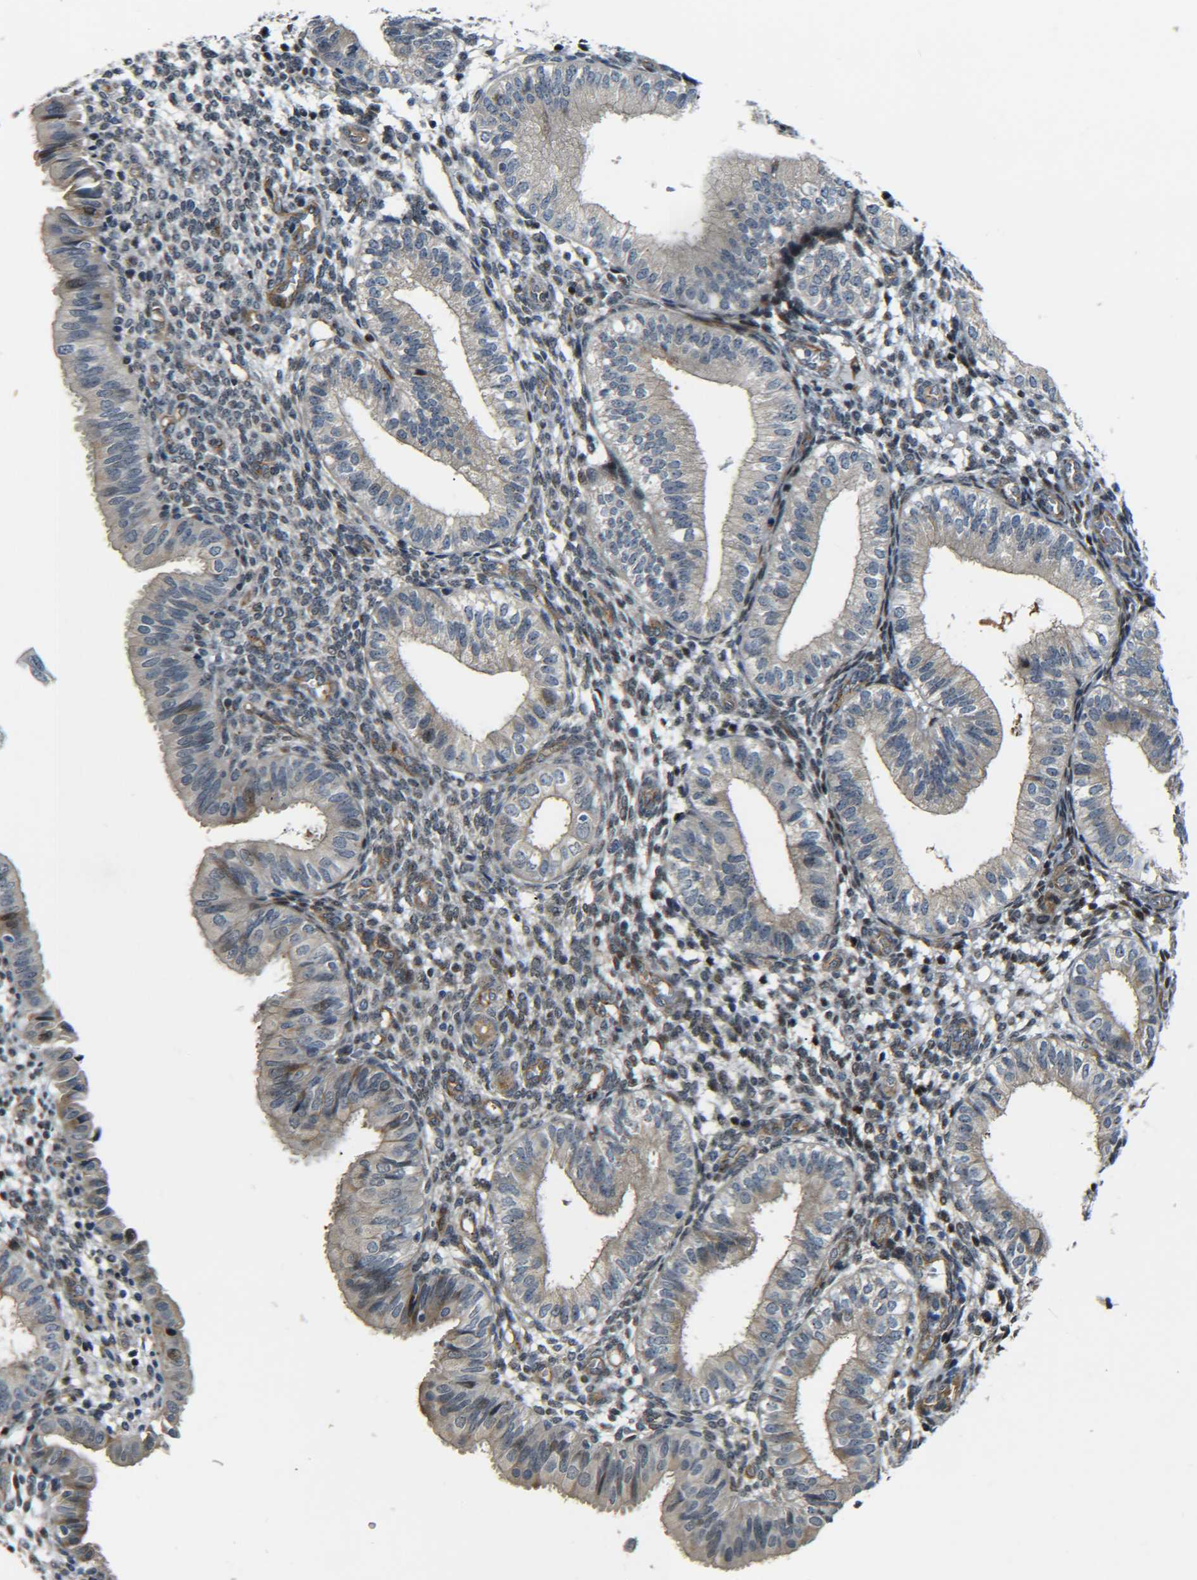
{"staining": {"intensity": "weak", "quantity": "<25%", "location": "cytoplasmic/membranous"}, "tissue": "endometrium", "cell_type": "Cells in endometrial stroma", "image_type": "normal", "snomed": [{"axis": "morphology", "description": "Normal tissue, NOS"}, {"axis": "topography", "description": "Endometrium"}], "caption": "Cells in endometrial stroma are negative for brown protein staining in unremarkable endometrium. (DAB (3,3'-diaminobenzidine) immunohistochemistry, high magnification).", "gene": "MEIS1", "patient": {"sex": "female", "age": 39}}